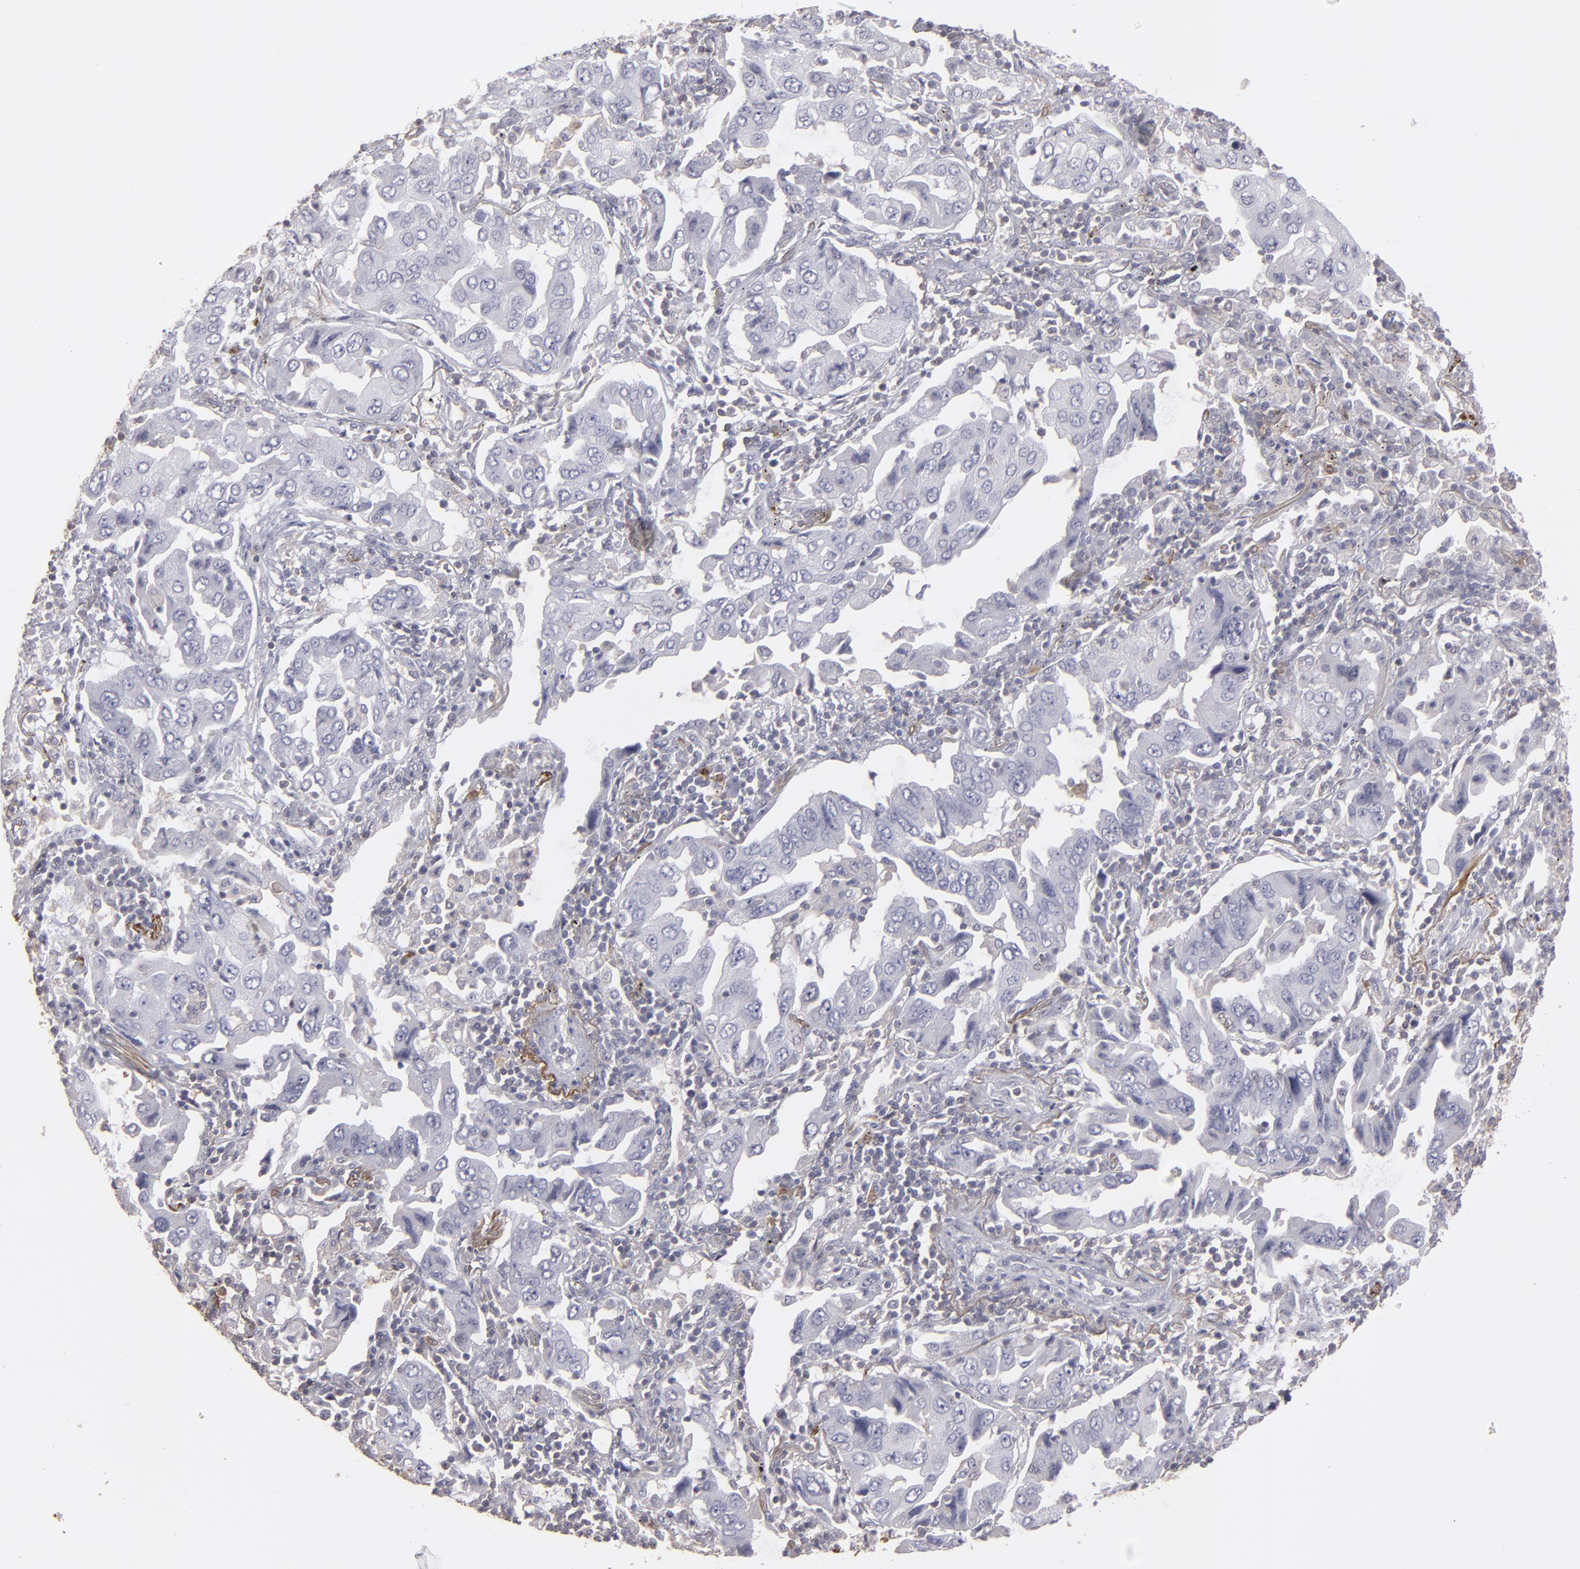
{"staining": {"intensity": "negative", "quantity": "none", "location": "none"}, "tissue": "lung cancer", "cell_type": "Tumor cells", "image_type": "cancer", "snomed": [{"axis": "morphology", "description": "Adenocarcinoma, NOS"}, {"axis": "topography", "description": "Lung"}], "caption": "Immunohistochemistry image of neoplastic tissue: lung adenocarcinoma stained with DAB demonstrates no significant protein staining in tumor cells. (DAB immunohistochemistry (IHC), high magnification).", "gene": "SEMA3G", "patient": {"sex": "female", "age": 65}}